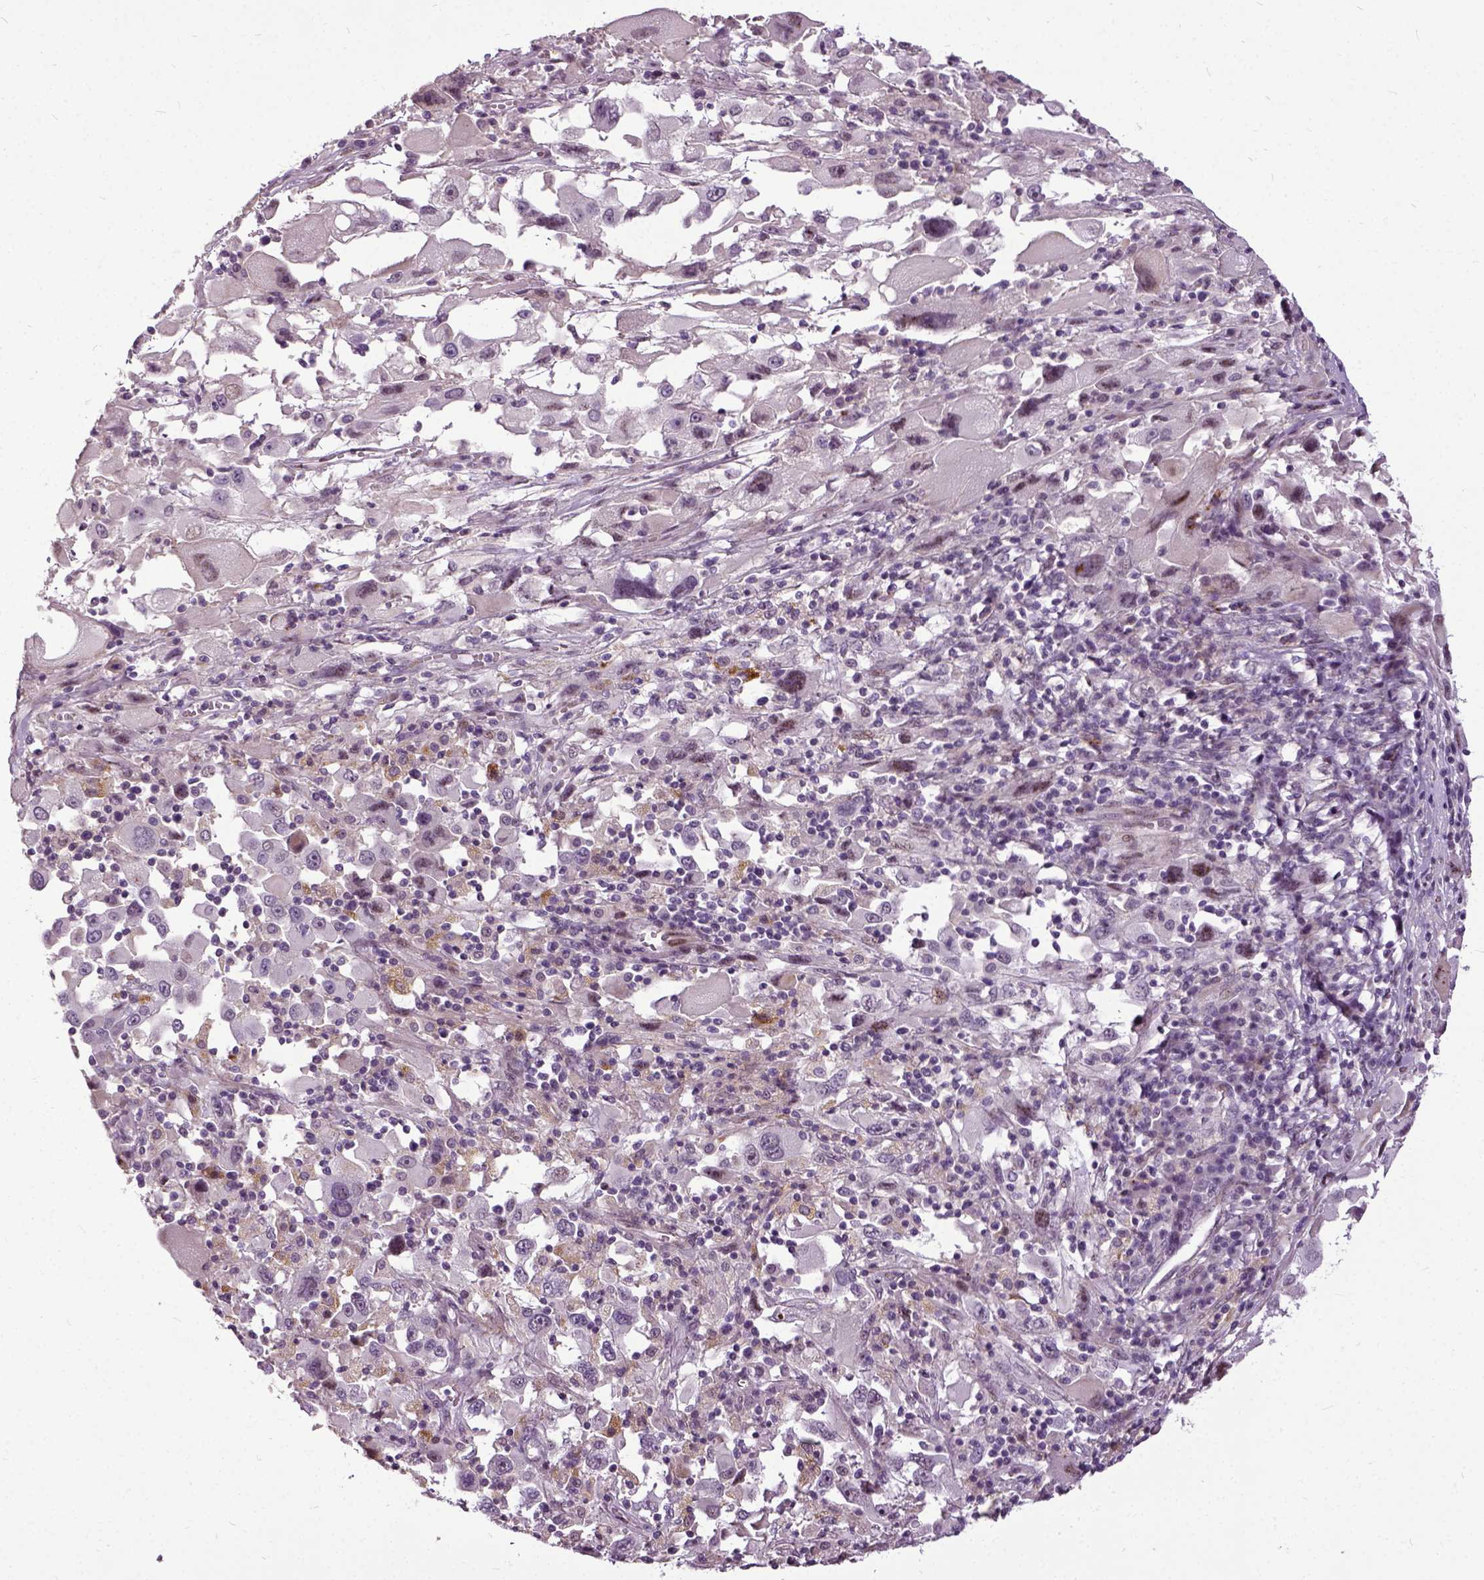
{"staining": {"intensity": "negative", "quantity": "none", "location": "none"}, "tissue": "melanoma", "cell_type": "Tumor cells", "image_type": "cancer", "snomed": [{"axis": "morphology", "description": "Malignant melanoma, Metastatic site"}, {"axis": "topography", "description": "Soft tissue"}], "caption": "IHC micrograph of neoplastic tissue: human malignant melanoma (metastatic site) stained with DAB (3,3'-diaminobenzidine) displays no significant protein staining in tumor cells.", "gene": "ILRUN", "patient": {"sex": "male", "age": 50}}